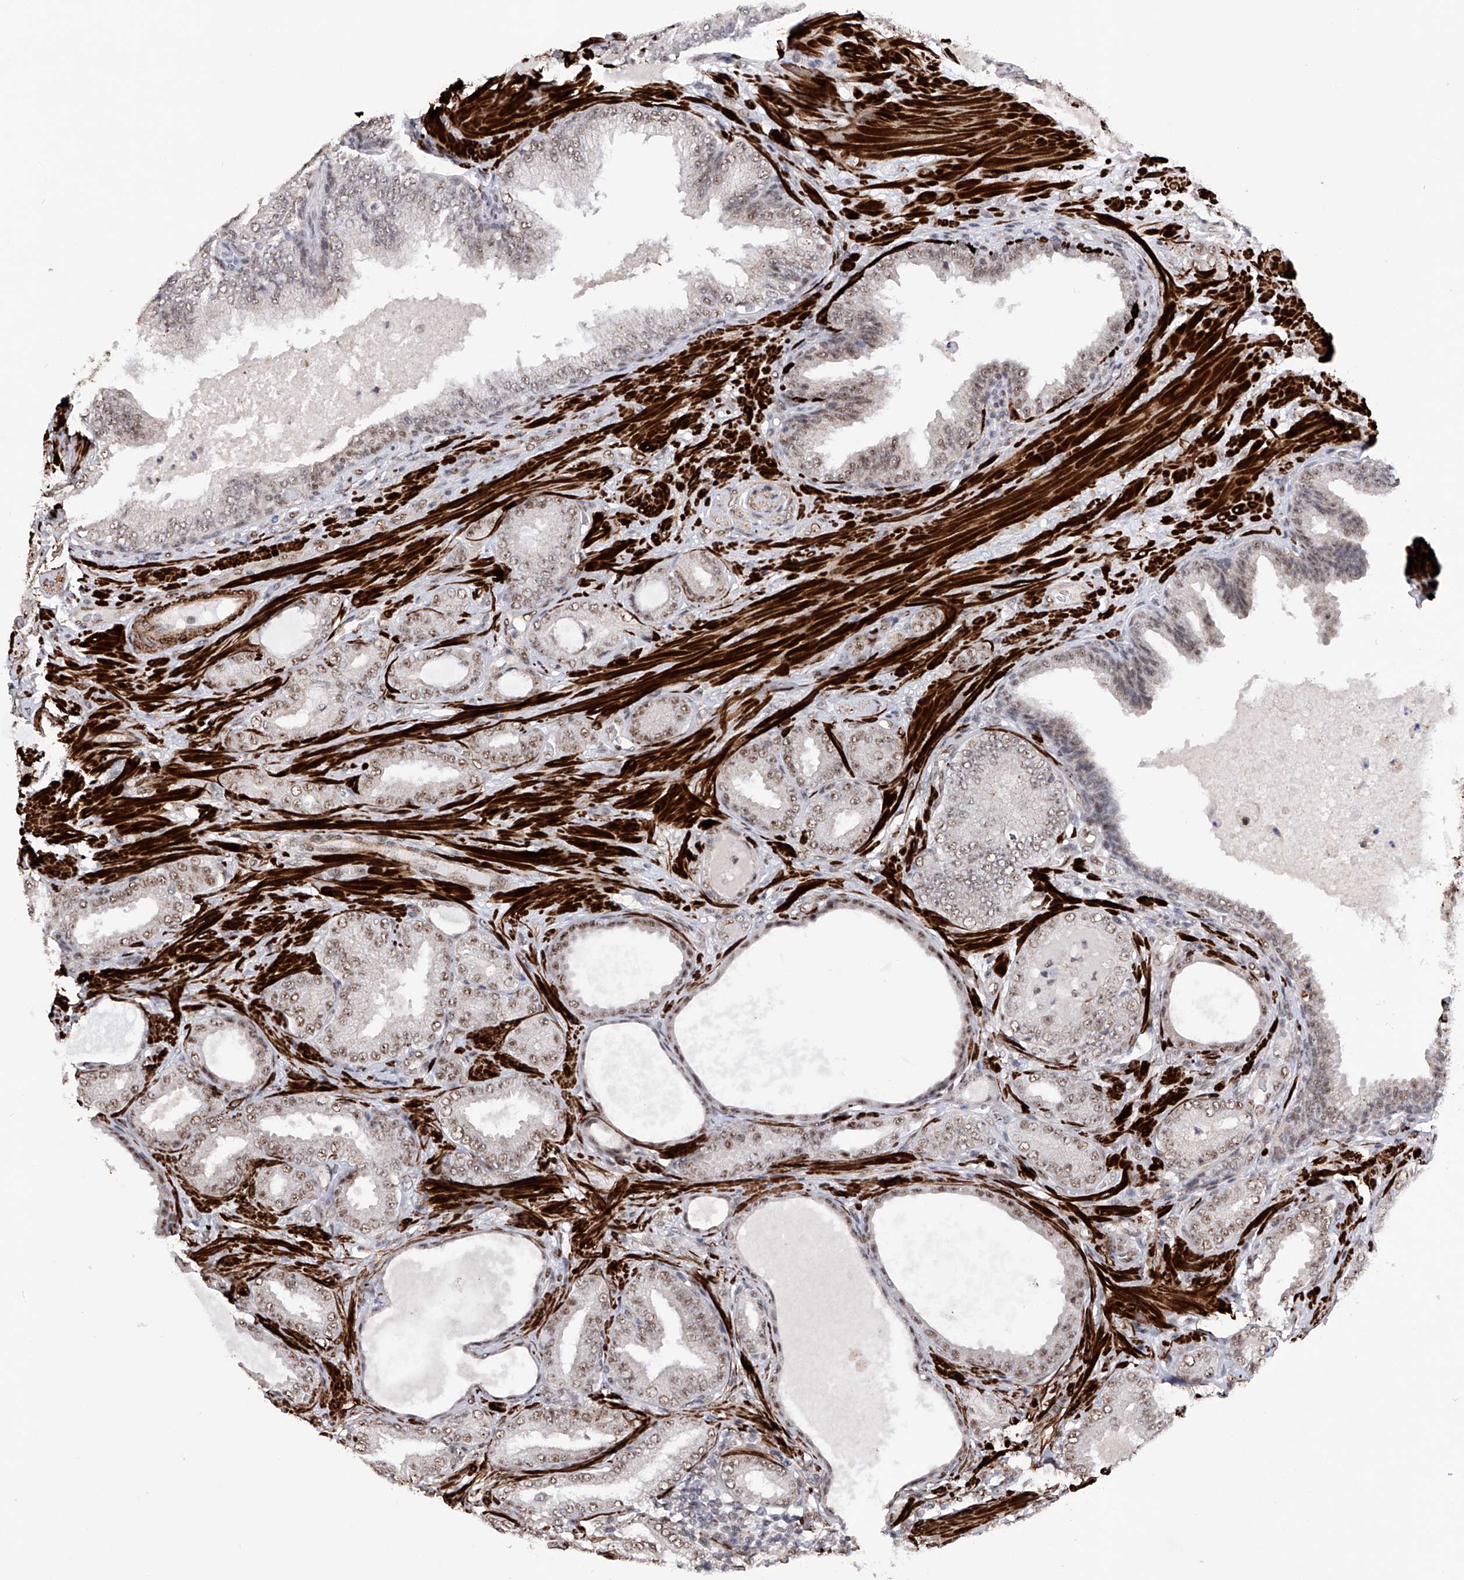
{"staining": {"intensity": "moderate", "quantity": ">75%", "location": "nuclear"}, "tissue": "prostate cancer", "cell_type": "Tumor cells", "image_type": "cancer", "snomed": [{"axis": "morphology", "description": "Adenocarcinoma, Low grade"}, {"axis": "topography", "description": "Prostate"}], "caption": "Immunohistochemical staining of prostate cancer (low-grade adenocarcinoma) demonstrates moderate nuclear protein positivity in approximately >75% of tumor cells.", "gene": "NFATC4", "patient": {"sex": "male", "age": 63}}